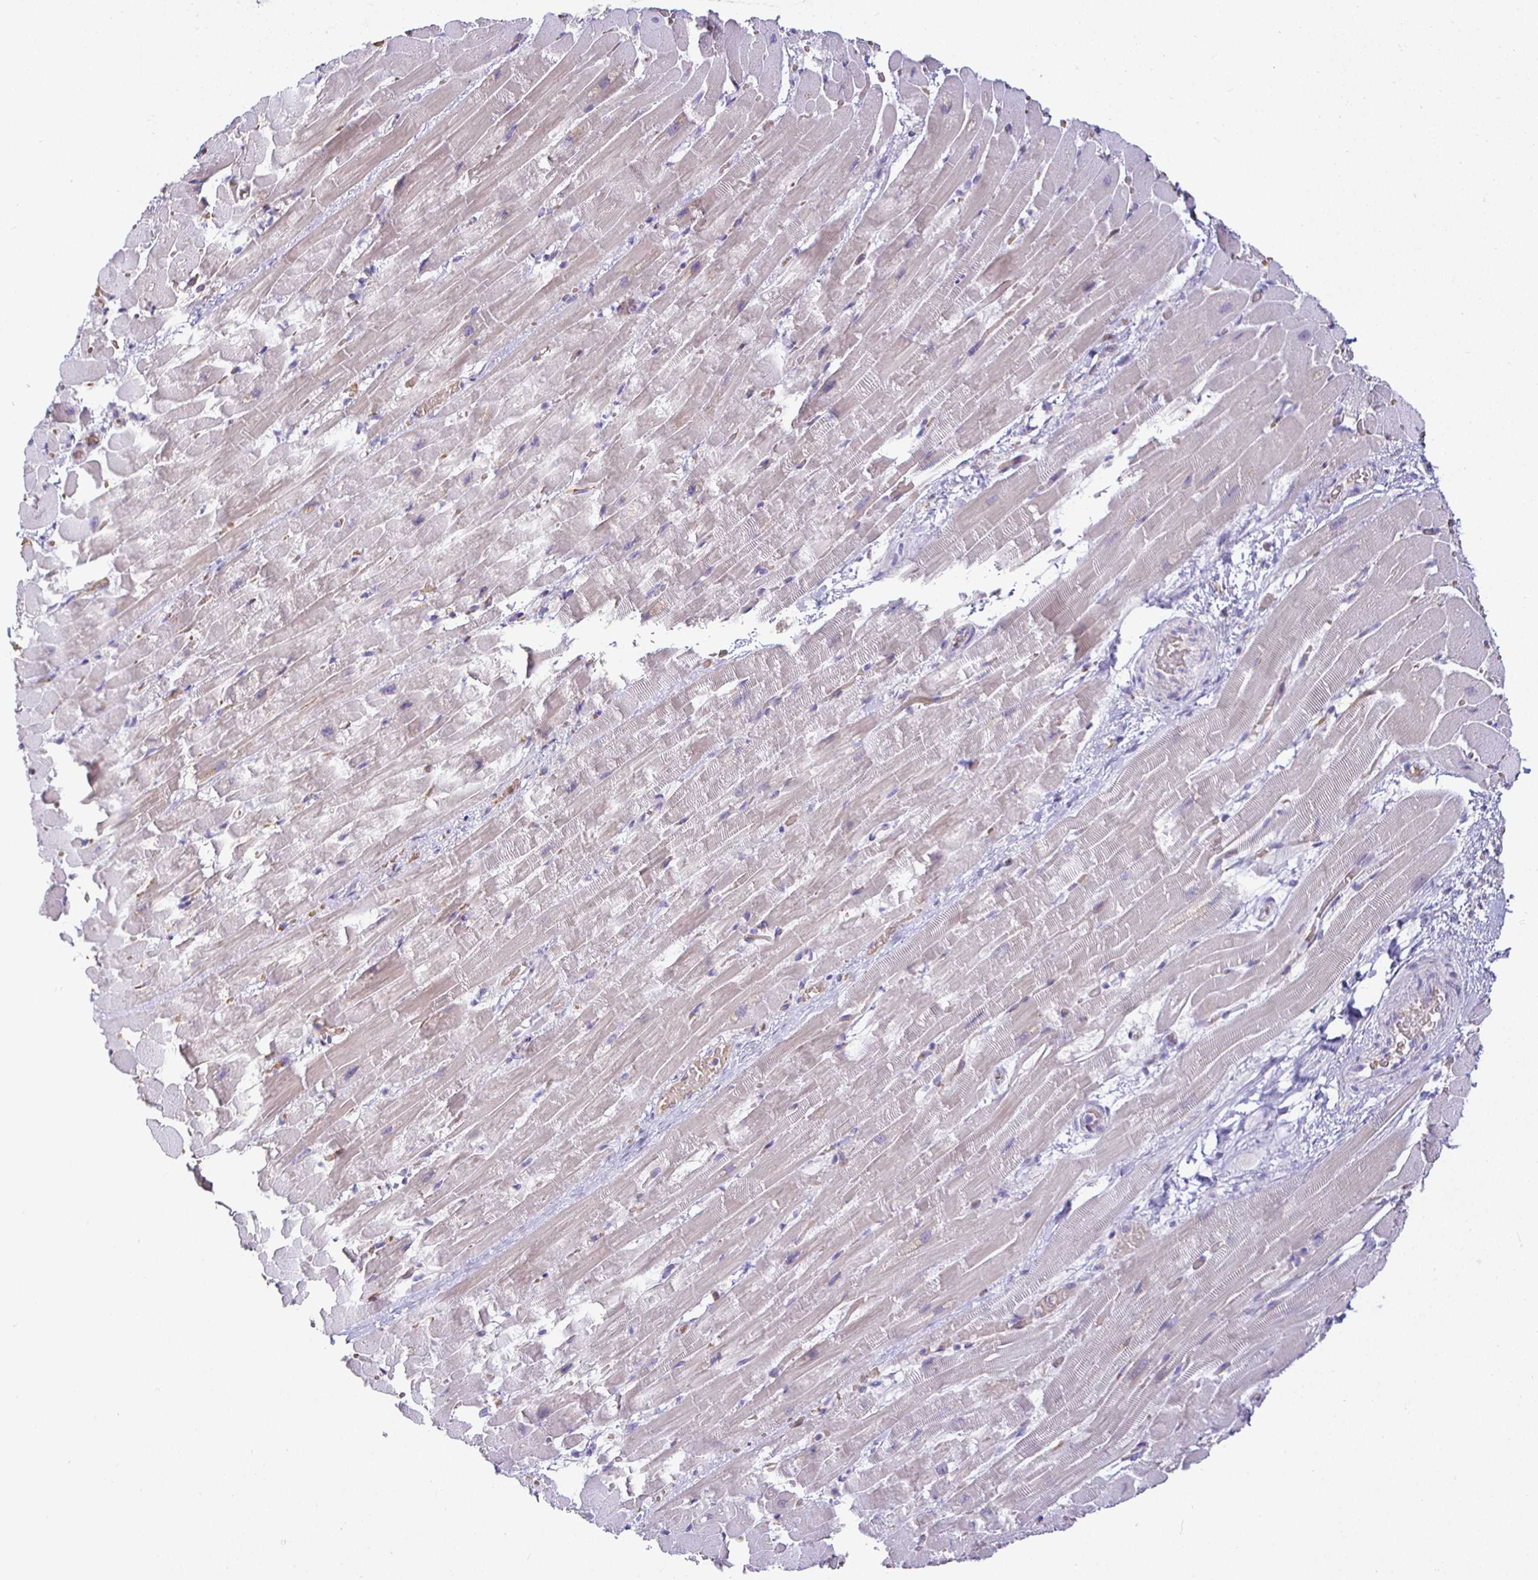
{"staining": {"intensity": "negative", "quantity": "none", "location": "none"}, "tissue": "heart muscle", "cell_type": "Cardiomyocytes", "image_type": "normal", "snomed": [{"axis": "morphology", "description": "Normal tissue, NOS"}, {"axis": "topography", "description": "Heart"}], "caption": "Cardiomyocytes show no significant protein expression in unremarkable heart muscle. Brightfield microscopy of immunohistochemistry stained with DAB (3,3'-diaminobenzidine) (brown) and hematoxylin (blue), captured at high magnification.", "gene": "SIRPA", "patient": {"sex": "male", "age": 37}}